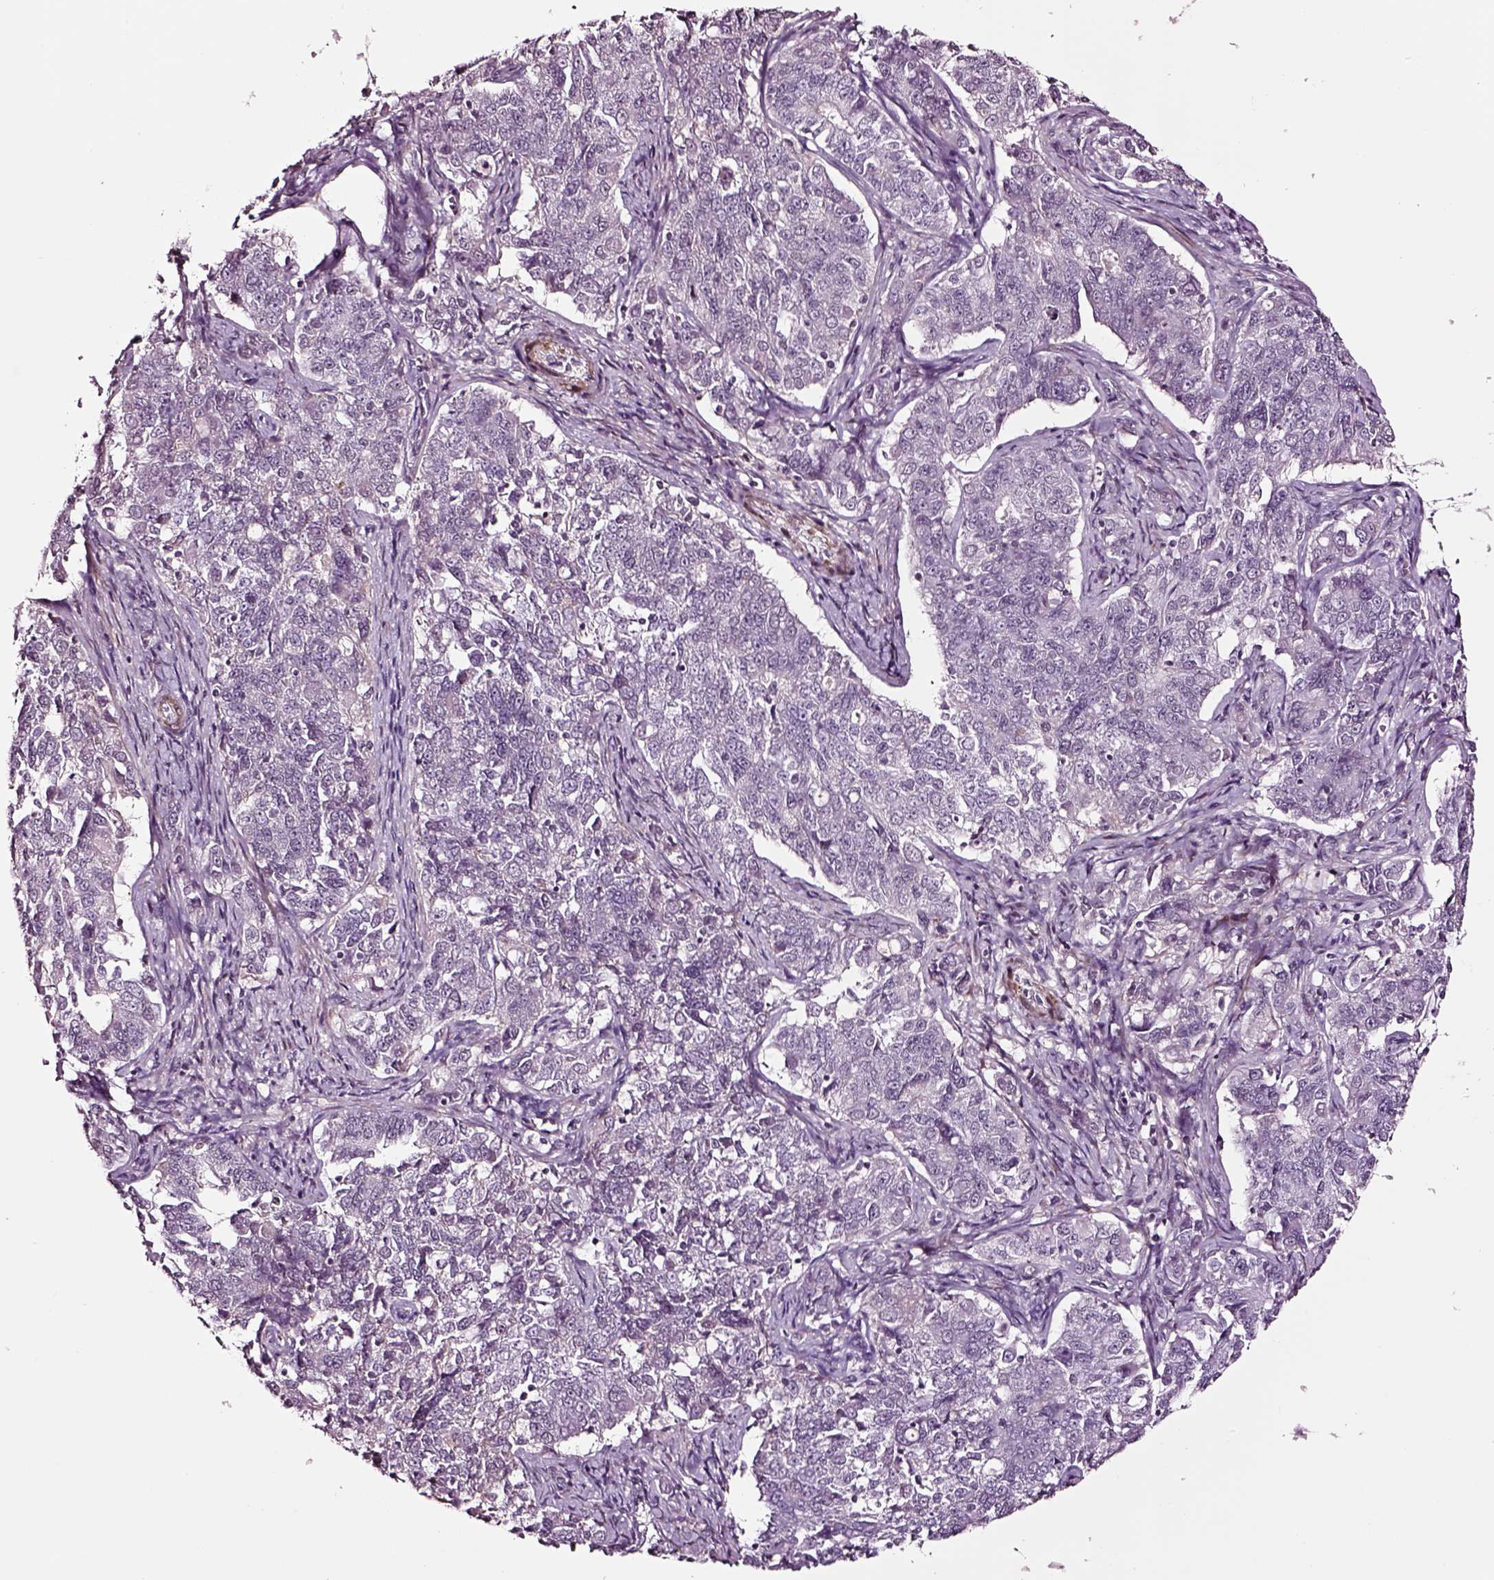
{"staining": {"intensity": "negative", "quantity": "none", "location": "none"}, "tissue": "endometrial cancer", "cell_type": "Tumor cells", "image_type": "cancer", "snomed": [{"axis": "morphology", "description": "Adenocarcinoma, NOS"}, {"axis": "topography", "description": "Endometrium"}], "caption": "Tumor cells are negative for brown protein staining in adenocarcinoma (endometrial).", "gene": "SOX10", "patient": {"sex": "female", "age": 43}}